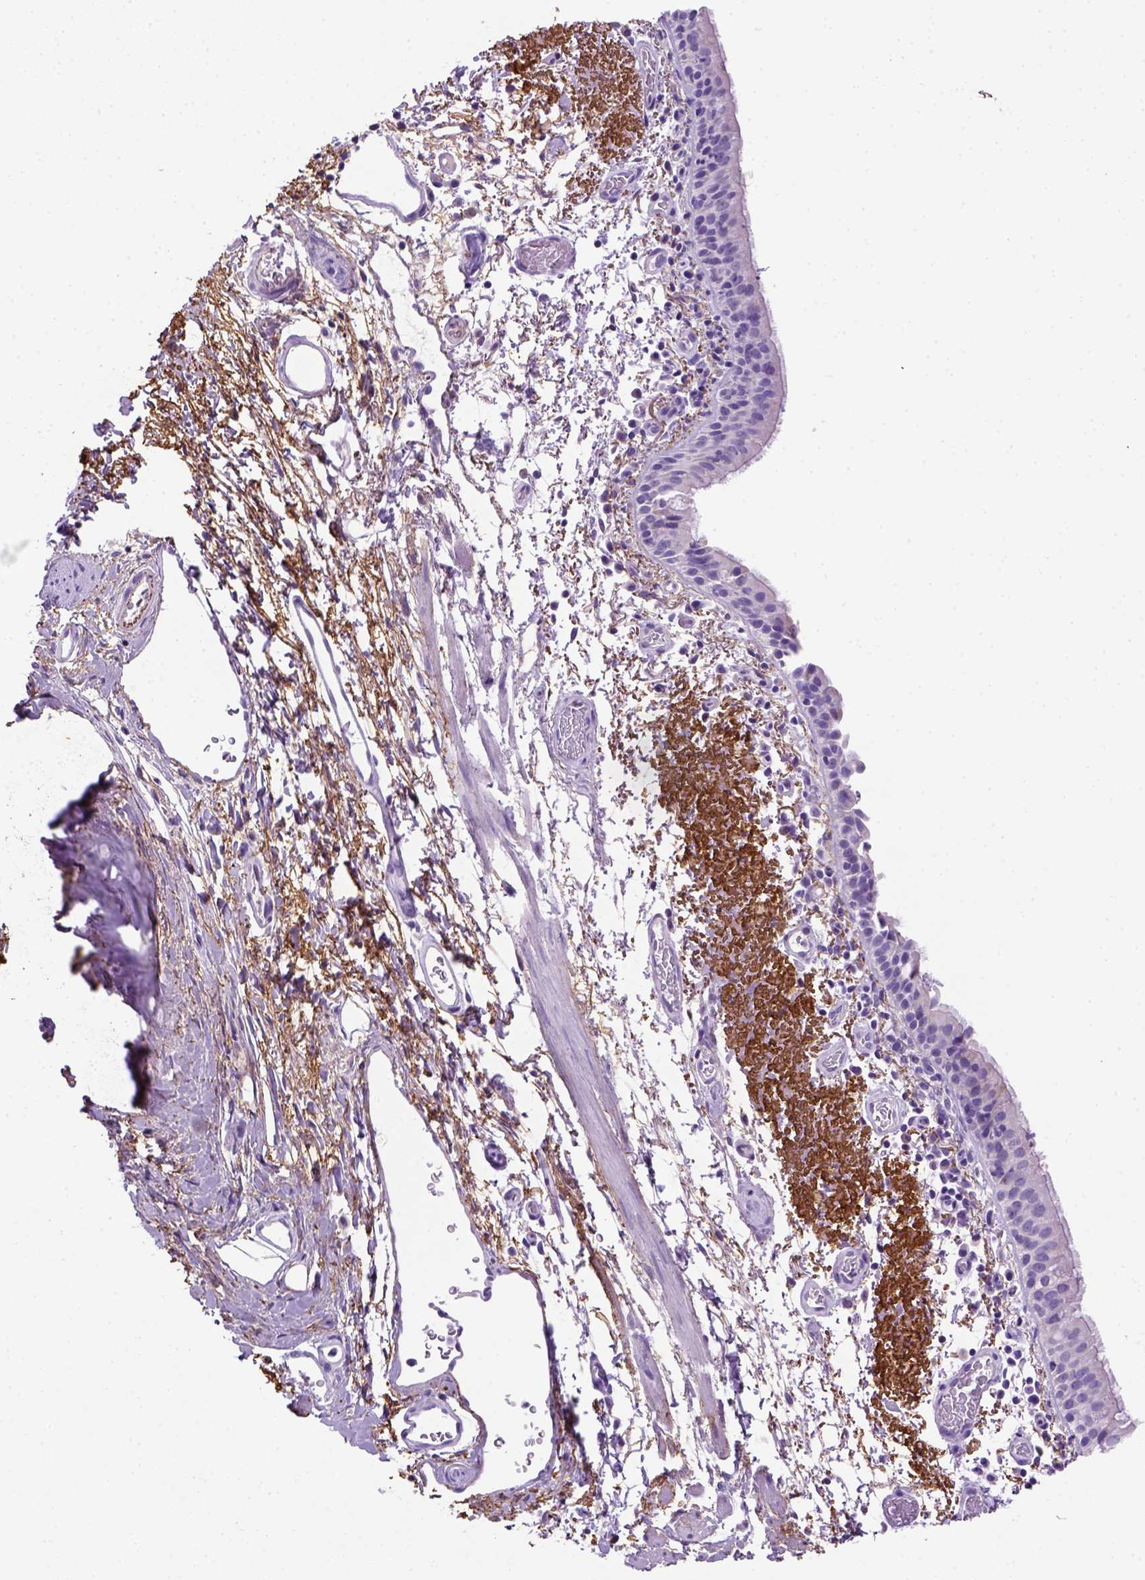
{"staining": {"intensity": "negative", "quantity": "none", "location": "none"}, "tissue": "bronchus", "cell_type": "Respiratory epithelial cells", "image_type": "normal", "snomed": [{"axis": "morphology", "description": "Normal tissue, NOS"}, {"axis": "morphology", "description": "Adenocarcinoma, NOS"}, {"axis": "topography", "description": "Bronchus"}], "caption": "A high-resolution histopathology image shows IHC staining of unremarkable bronchus, which shows no significant staining in respiratory epithelial cells.", "gene": "SIRPD", "patient": {"sex": "male", "age": 68}}